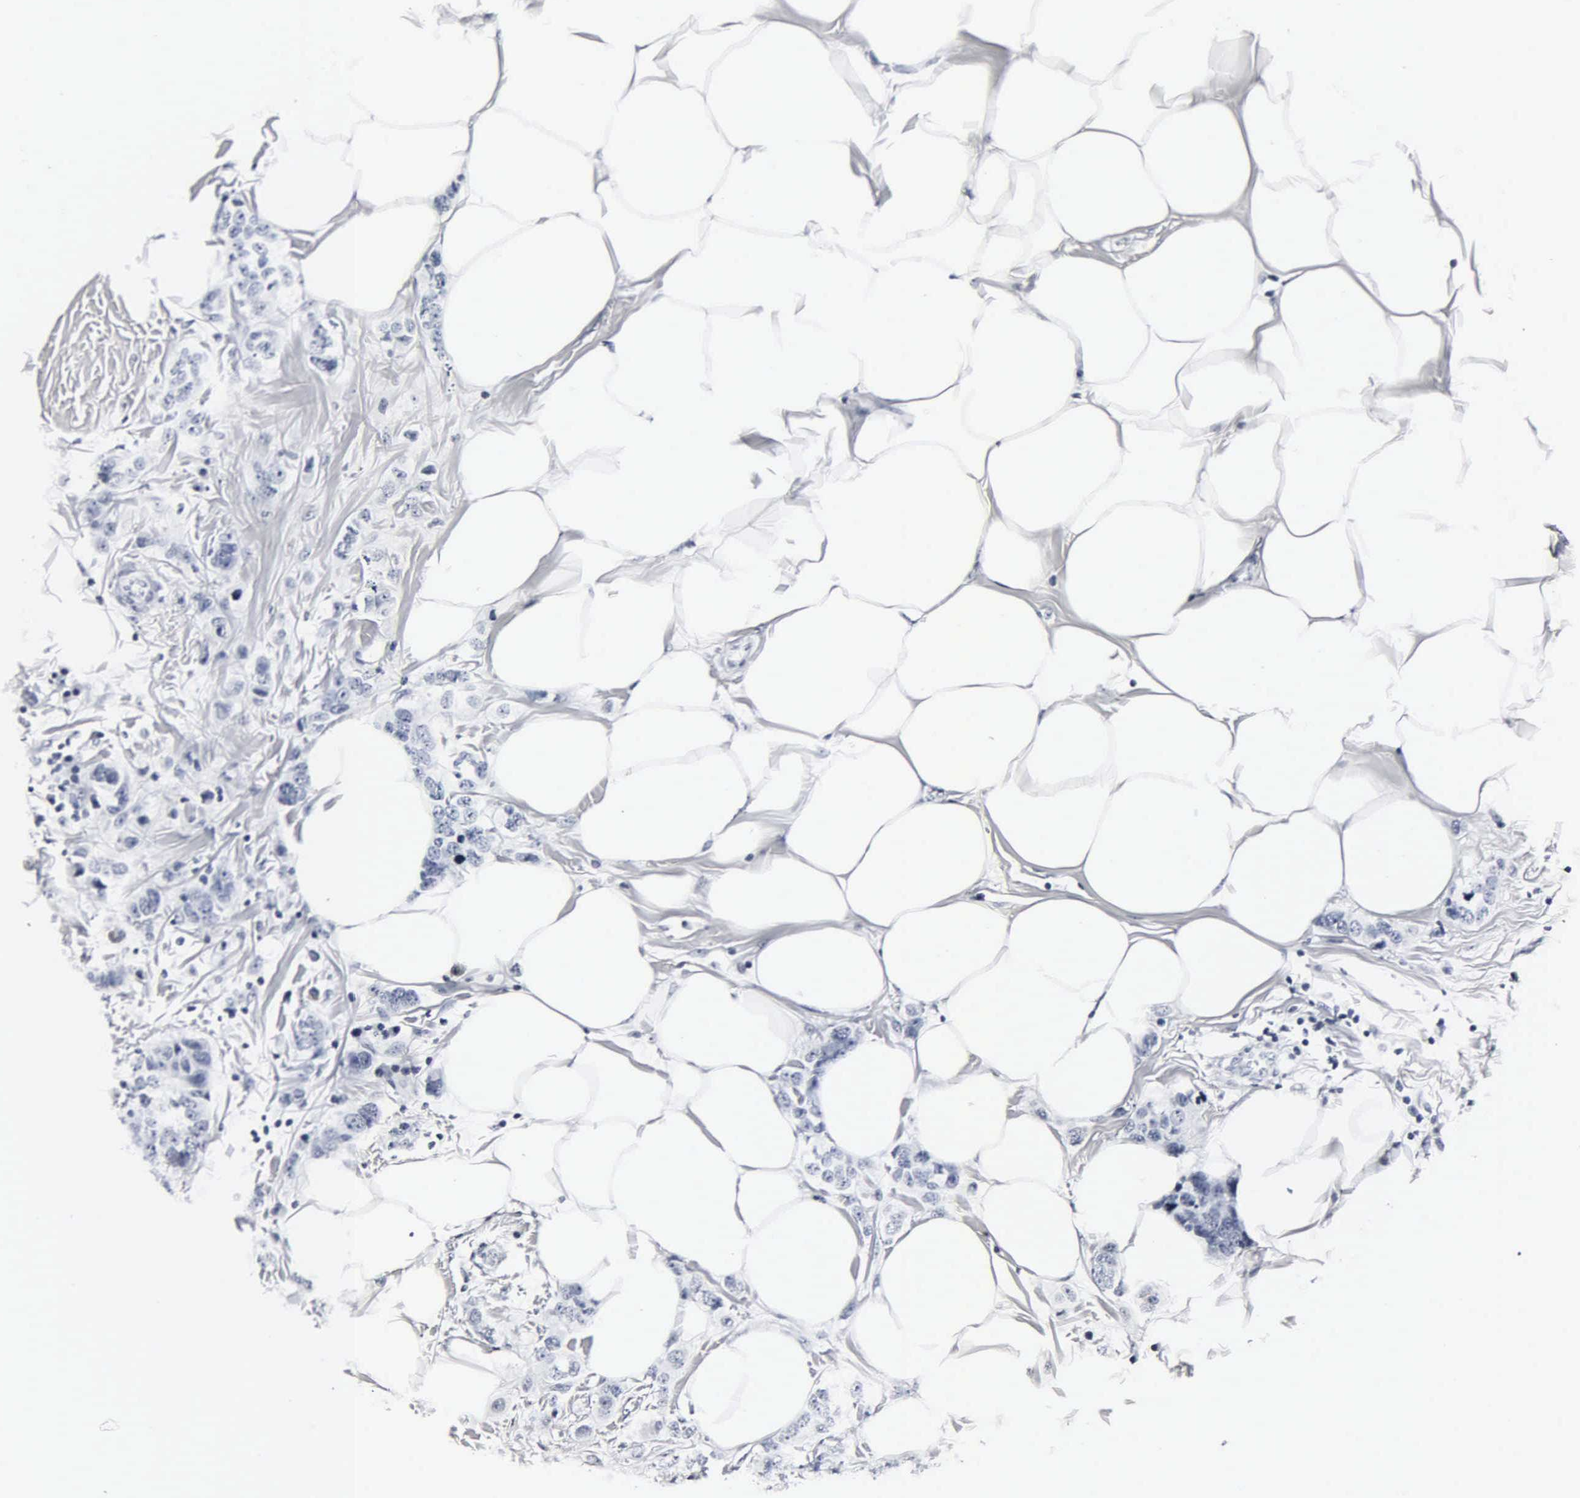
{"staining": {"intensity": "negative", "quantity": "none", "location": "none"}, "tissue": "breast cancer", "cell_type": "Tumor cells", "image_type": "cancer", "snomed": [{"axis": "morphology", "description": "Normal tissue, NOS"}, {"axis": "morphology", "description": "Duct carcinoma"}, {"axis": "topography", "description": "Breast"}], "caption": "The immunohistochemistry (IHC) histopathology image has no significant positivity in tumor cells of intraductal carcinoma (breast) tissue.", "gene": "DGCR2", "patient": {"sex": "female", "age": 50}}